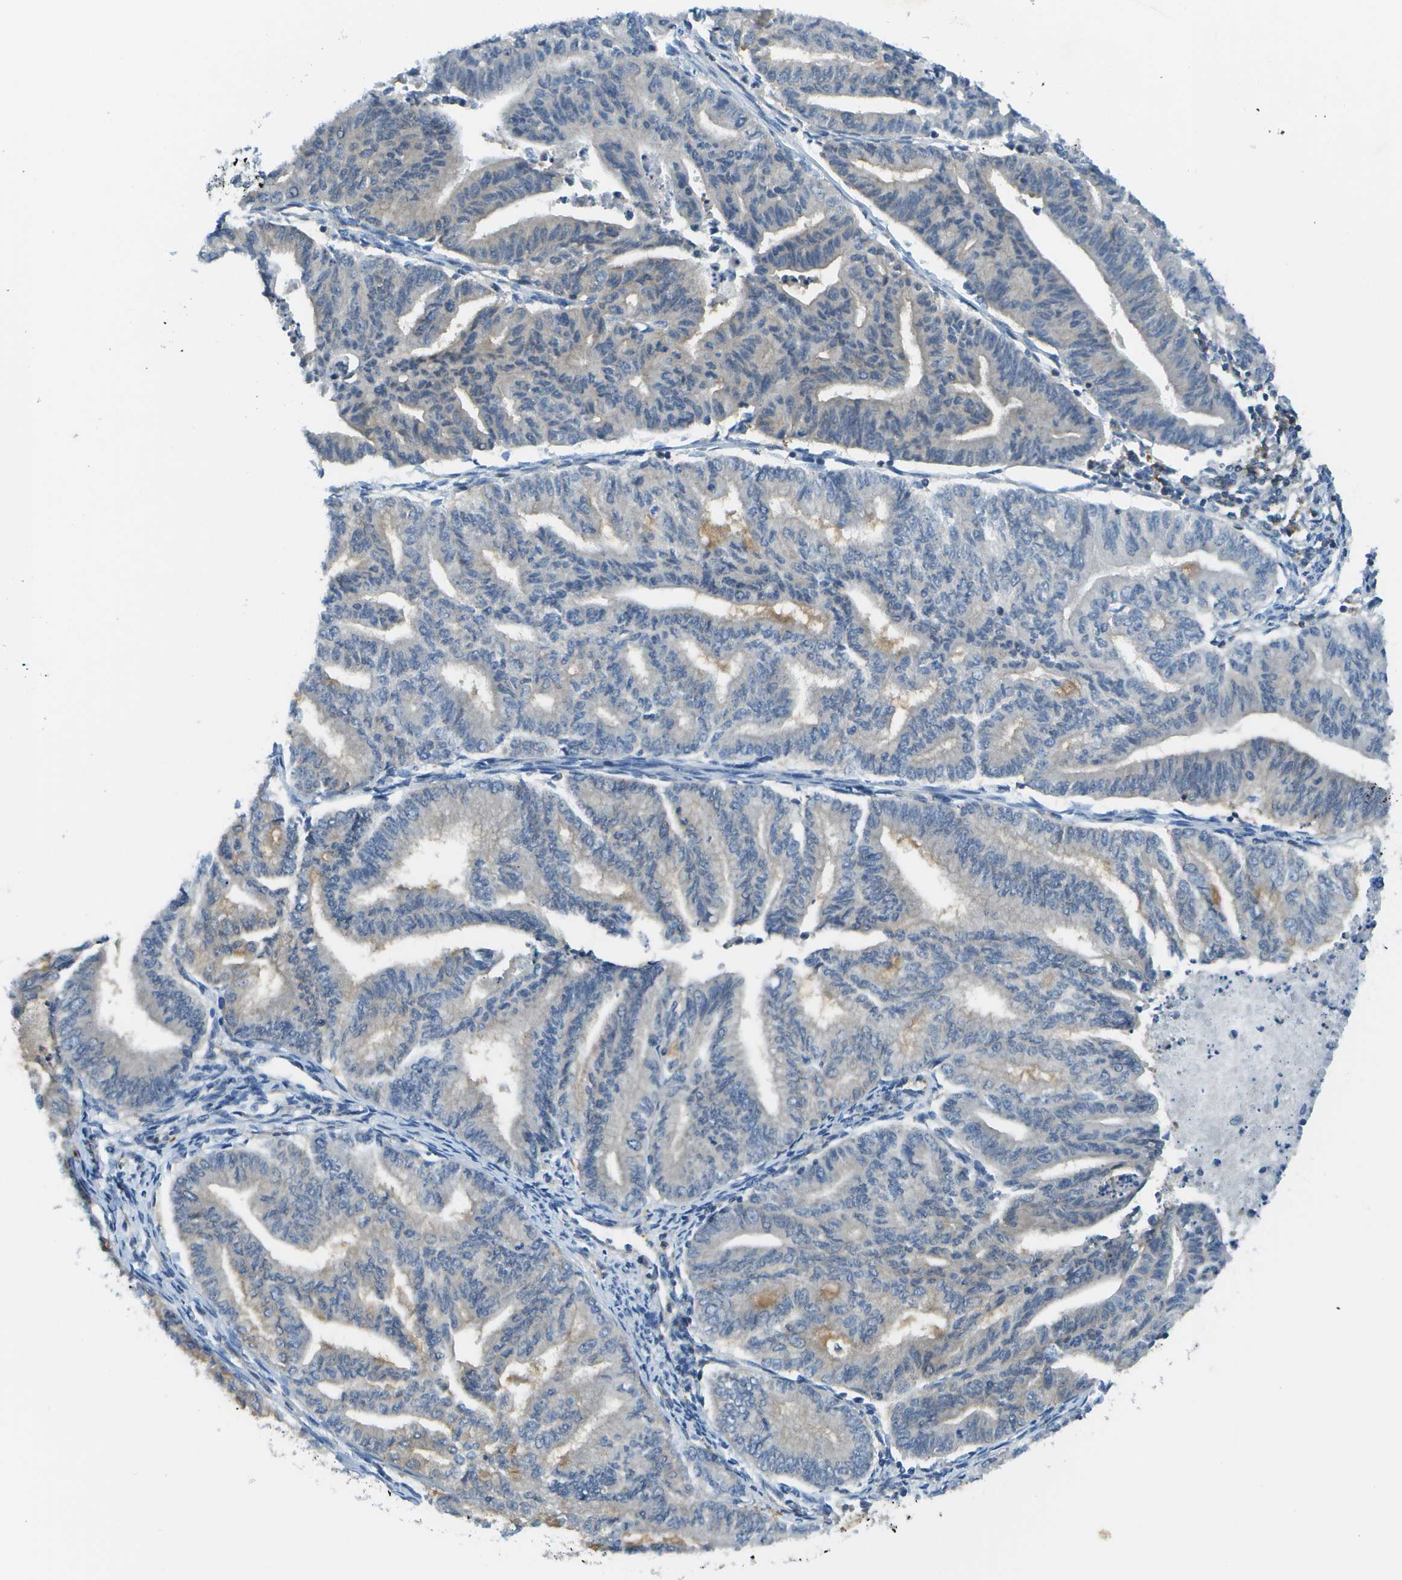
{"staining": {"intensity": "negative", "quantity": "none", "location": "none"}, "tissue": "endometrial cancer", "cell_type": "Tumor cells", "image_type": "cancer", "snomed": [{"axis": "morphology", "description": "Adenocarcinoma, NOS"}, {"axis": "topography", "description": "Endometrium"}], "caption": "Immunohistochemistry of adenocarcinoma (endometrial) demonstrates no staining in tumor cells.", "gene": "KIAA0040", "patient": {"sex": "female", "age": 79}}